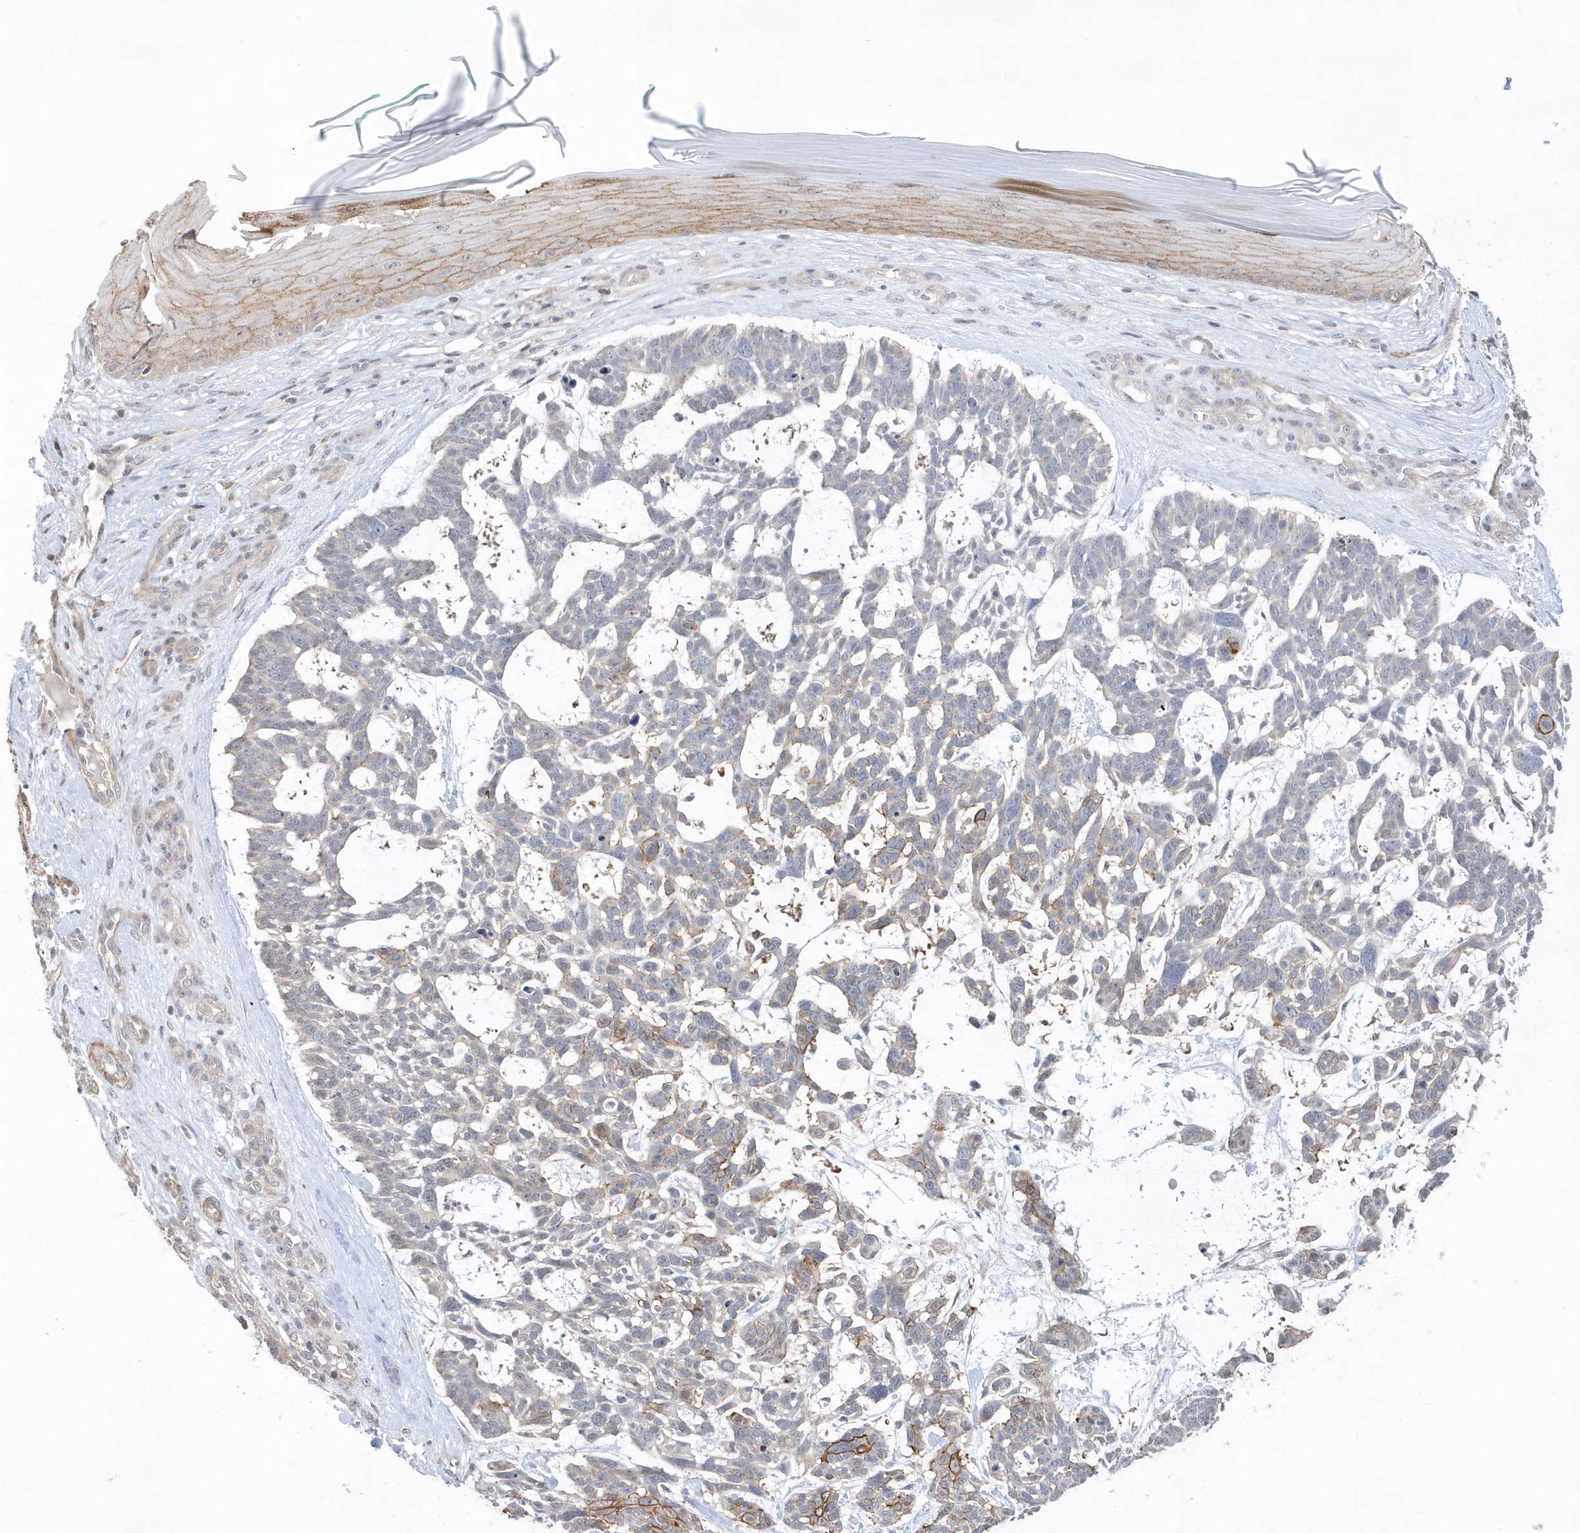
{"staining": {"intensity": "moderate", "quantity": "<25%", "location": "cytoplasmic/membranous"}, "tissue": "skin cancer", "cell_type": "Tumor cells", "image_type": "cancer", "snomed": [{"axis": "morphology", "description": "Basal cell carcinoma"}, {"axis": "topography", "description": "Skin"}], "caption": "Immunohistochemical staining of basal cell carcinoma (skin) reveals low levels of moderate cytoplasmic/membranous positivity in approximately <25% of tumor cells. Immunohistochemistry (ihc) stains the protein of interest in brown and the nuclei are stained blue.", "gene": "CRIP3", "patient": {"sex": "male", "age": 88}}